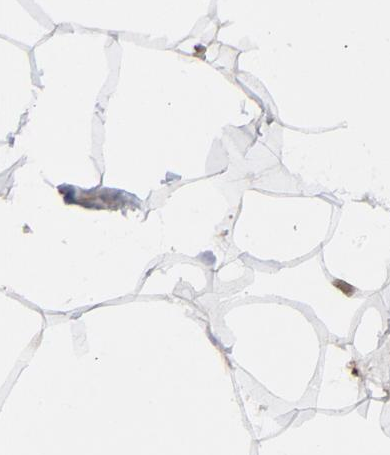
{"staining": {"intensity": "weak", "quantity": "25%-75%", "location": "nuclear"}, "tissue": "adipose tissue", "cell_type": "Adipocytes", "image_type": "normal", "snomed": [{"axis": "morphology", "description": "Normal tissue, NOS"}, {"axis": "morphology", "description": "Duct carcinoma"}, {"axis": "topography", "description": "Breast"}, {"axis": "topography", "description": "Adipose tissue"}], "caption": "Immunohistochemistry (IHC) (DAB) staining of unremarkable adipose tissue displays weak nuclear protein staining in approximately 25%-75% of adipocytes. (IHC, brightfield microscopy, high magnification).", "gene": "MAP2K1", "patient": {"sex": "female", "age": 37}}